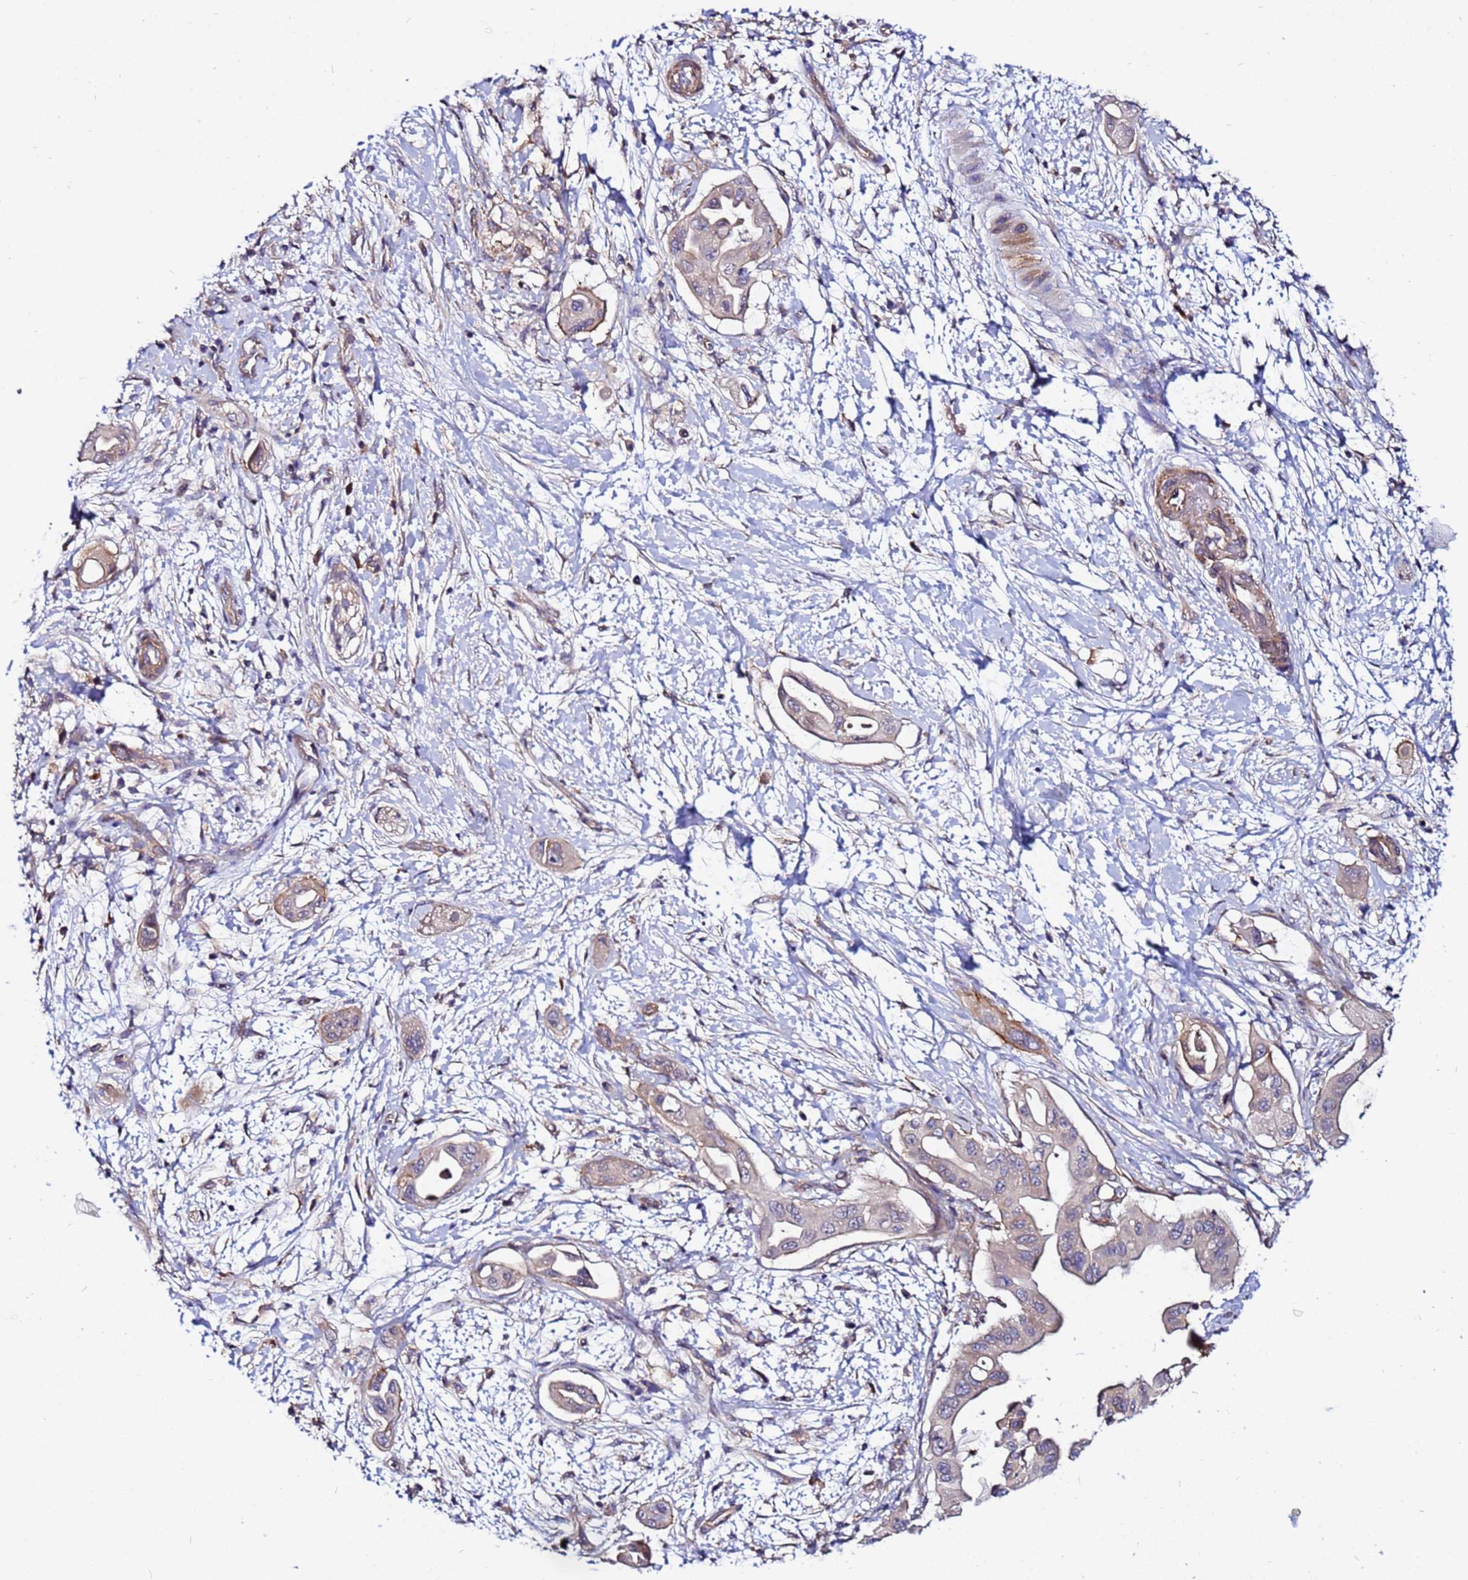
{"staining": {"intensity": "weak", "quantity": "<25%", "location": "cytoplasmic/membranous"}, "tissue": "pancreatic cancer", "cell_type": "Tumor cells", "image_type": "cancer", "snomed": [{"axis": "morphology", "description": "Adenocarcinoma, NOS"}, {"axis": "topography", "description": "Pancreas"}], "caption": "This is a image of IHC staining of pancreatic cancer, which shows no expression in tumor cells.", "gene": "STK38", "patient": {"sex": "male", "age": 68}}